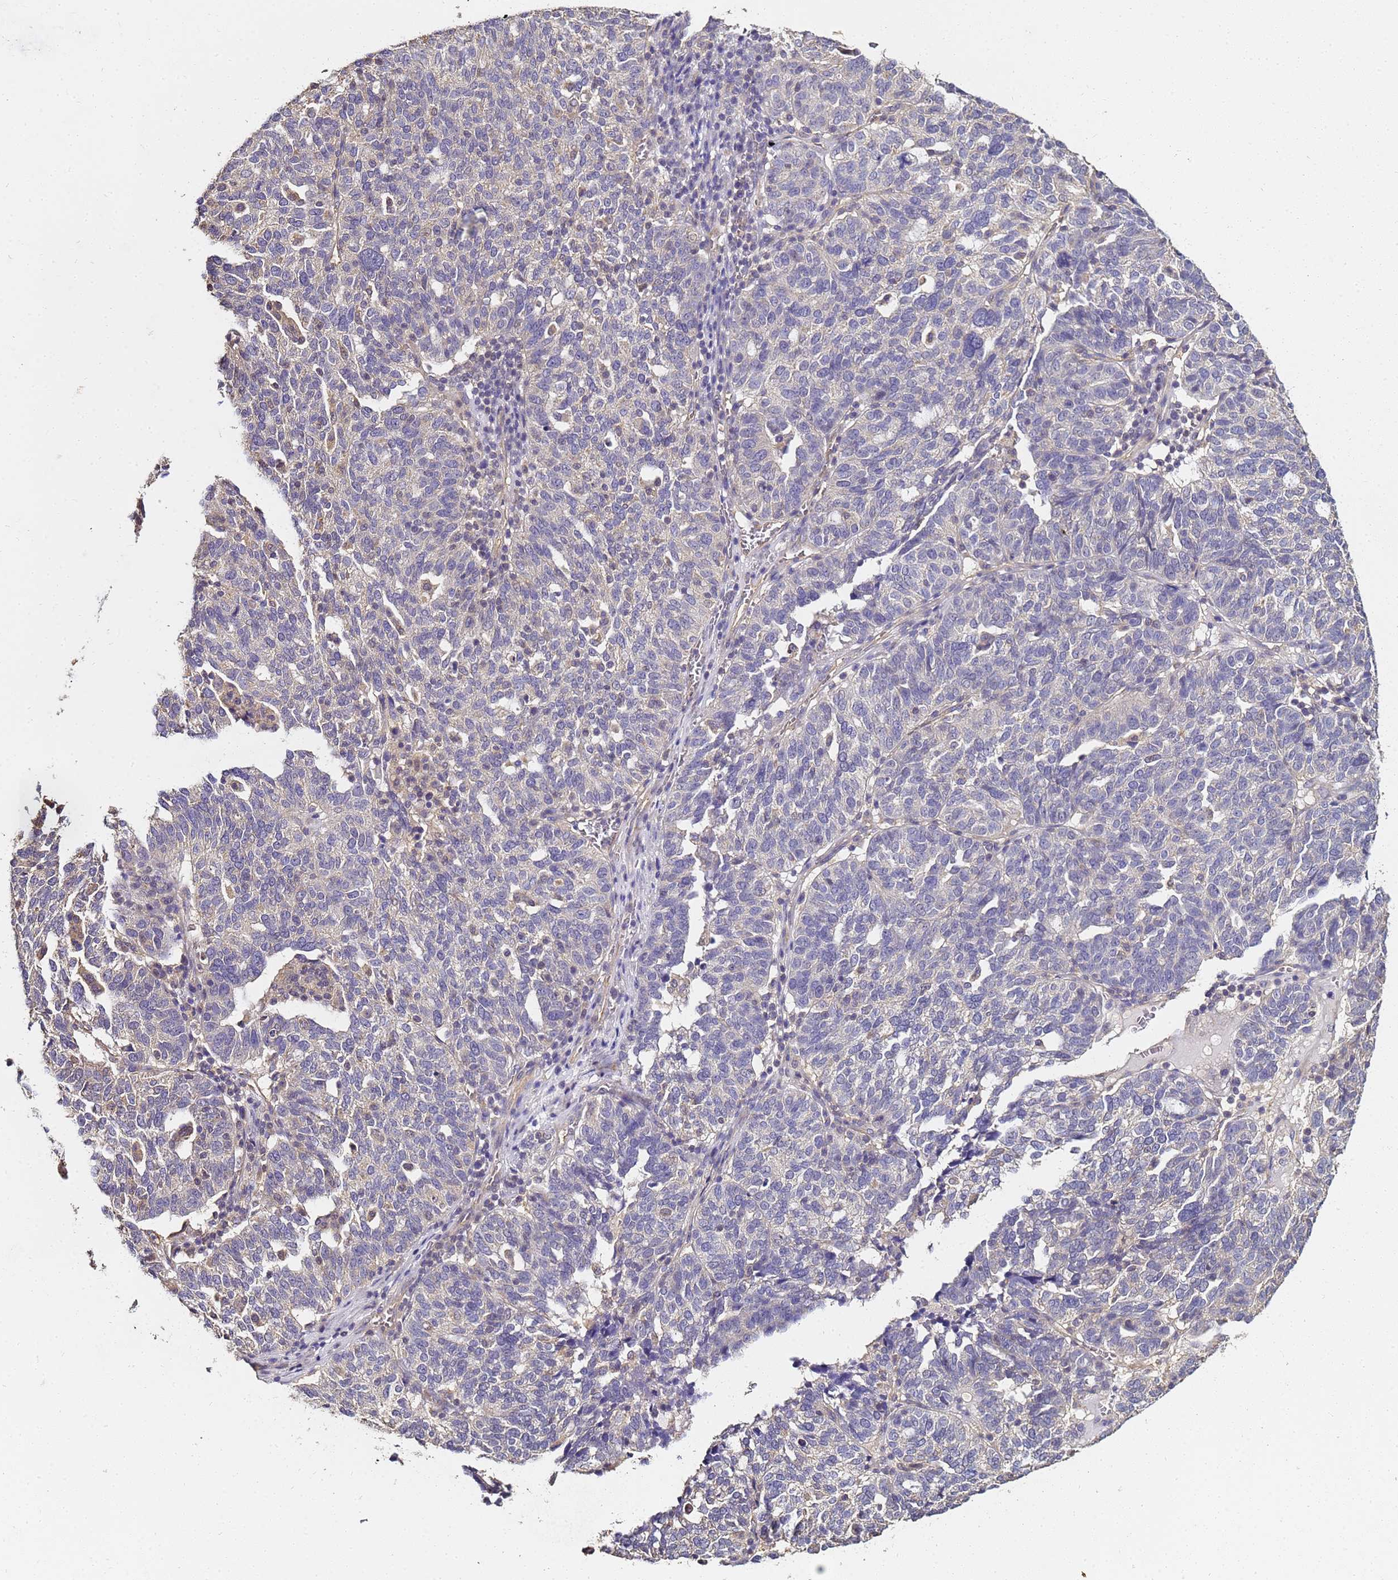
{"staining": {"intensity": "negative", "quantity": "none", "location": "none"}, "tissue": "ovarian cancer", "cell_type": "Tumor cells", "image_type": "cancer", "snomed": [{"axis": "morphology", "description": "Cystadenocarcinoma, serous, NOS"}, {"axis": "topography", "description": "Ovary"}], "caption": "DAB (3,3'-diaminobenzidine) immunohistochemical staining of ovarian cancer shows no significant positivity in tumor cells. (Brightfield microscopy of DAB (3,3'-diaminobenzidine) IHC at high magnification).", "gene": "ENOPH1", "patient": {"sex": "female", "age": 59}}